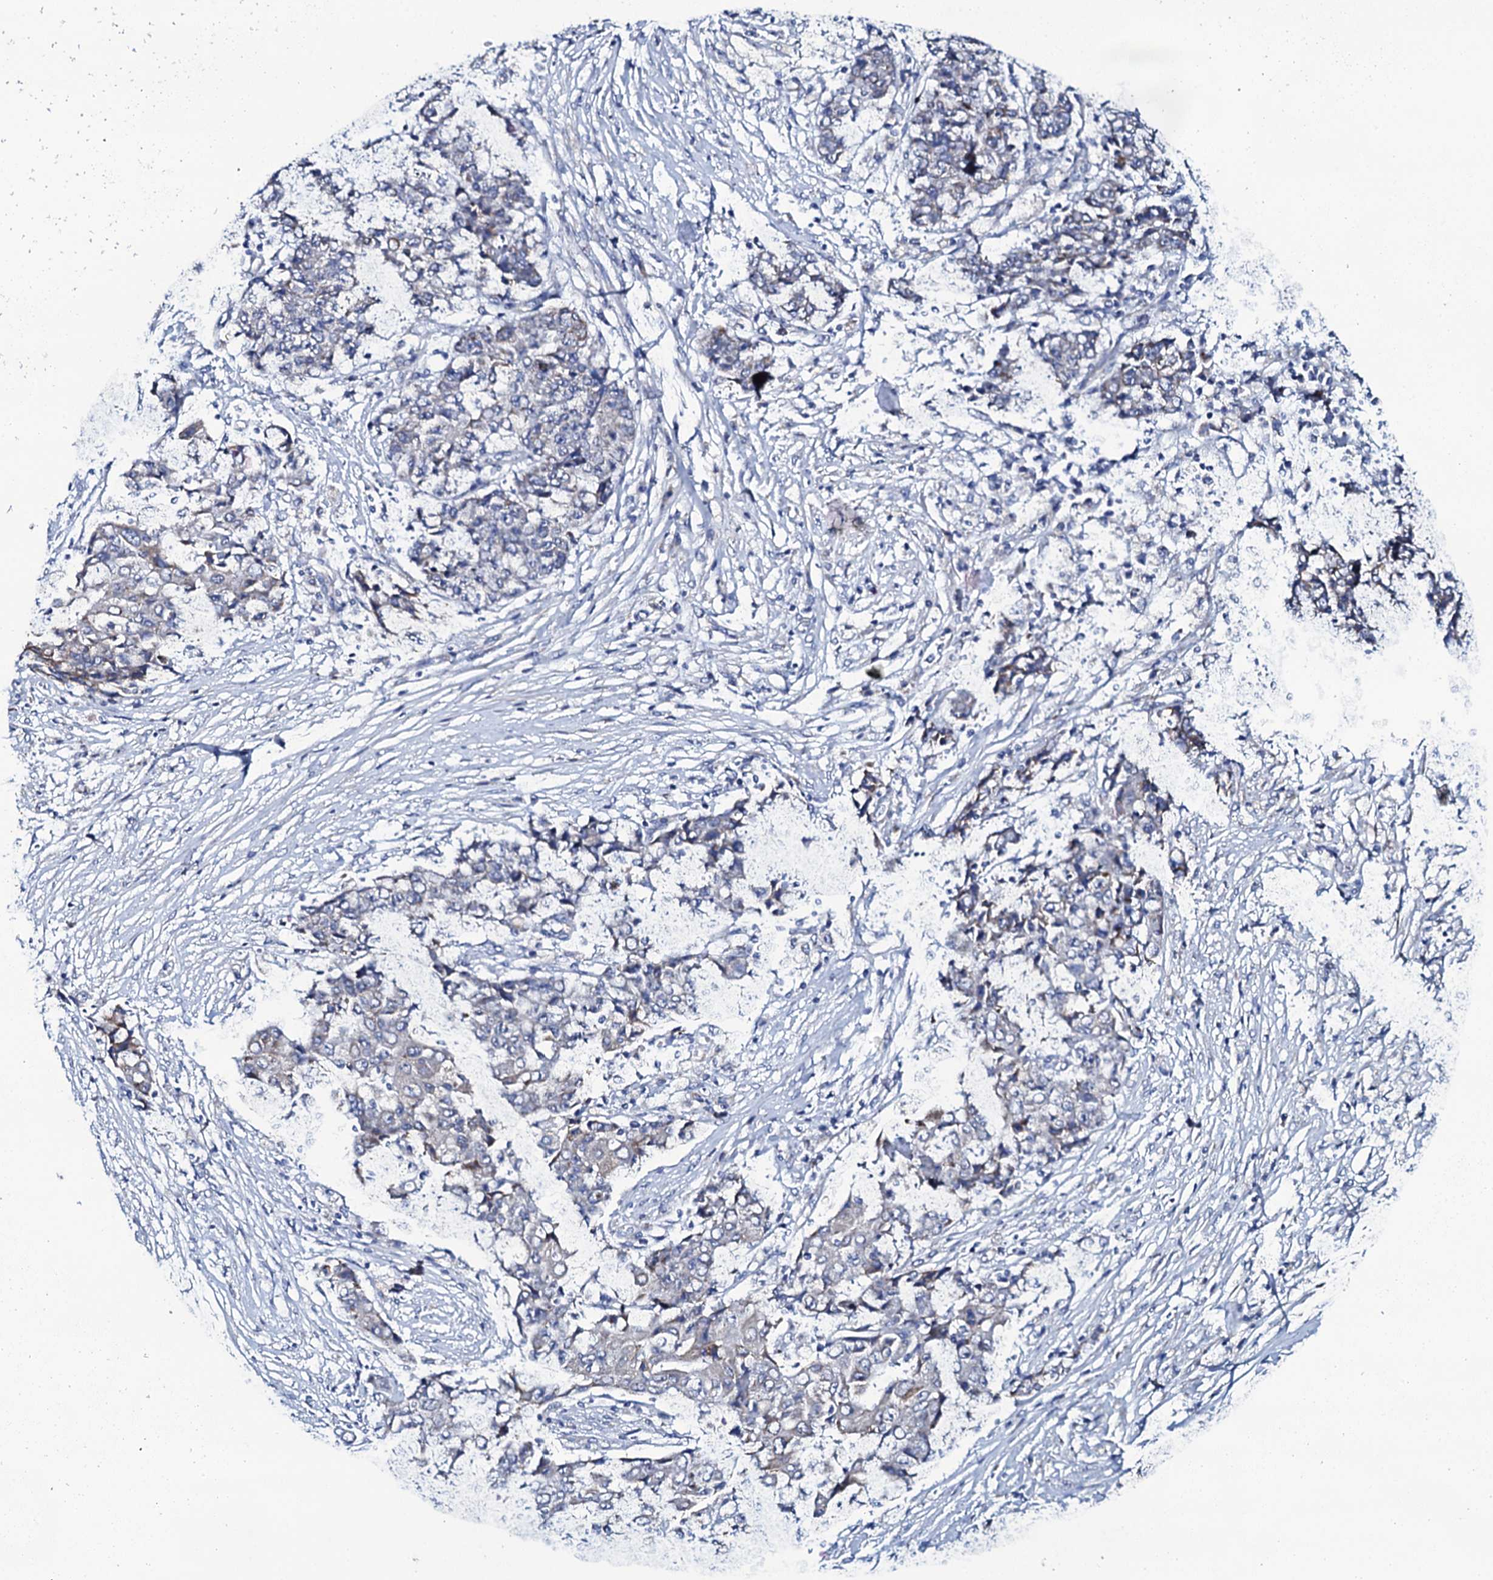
{"staining": {"intensity": "negative", "quantity": "none", "location": "none"}, "tissue": "ovarian cancer", "cell_type": "Tumor cells", "image_type": "cancer", "snomed": [{"axis": "morphology", "description": "Carcinoma, endometroid"}, {"axis": "topography", "description": "Ovary"}], "caption": "There is no significant positivity in tumor cells of ovarian cancer (endometroid carcinoma).", "gene": "SLC37A4", "patient": {"sex": "female", "age": 42}}